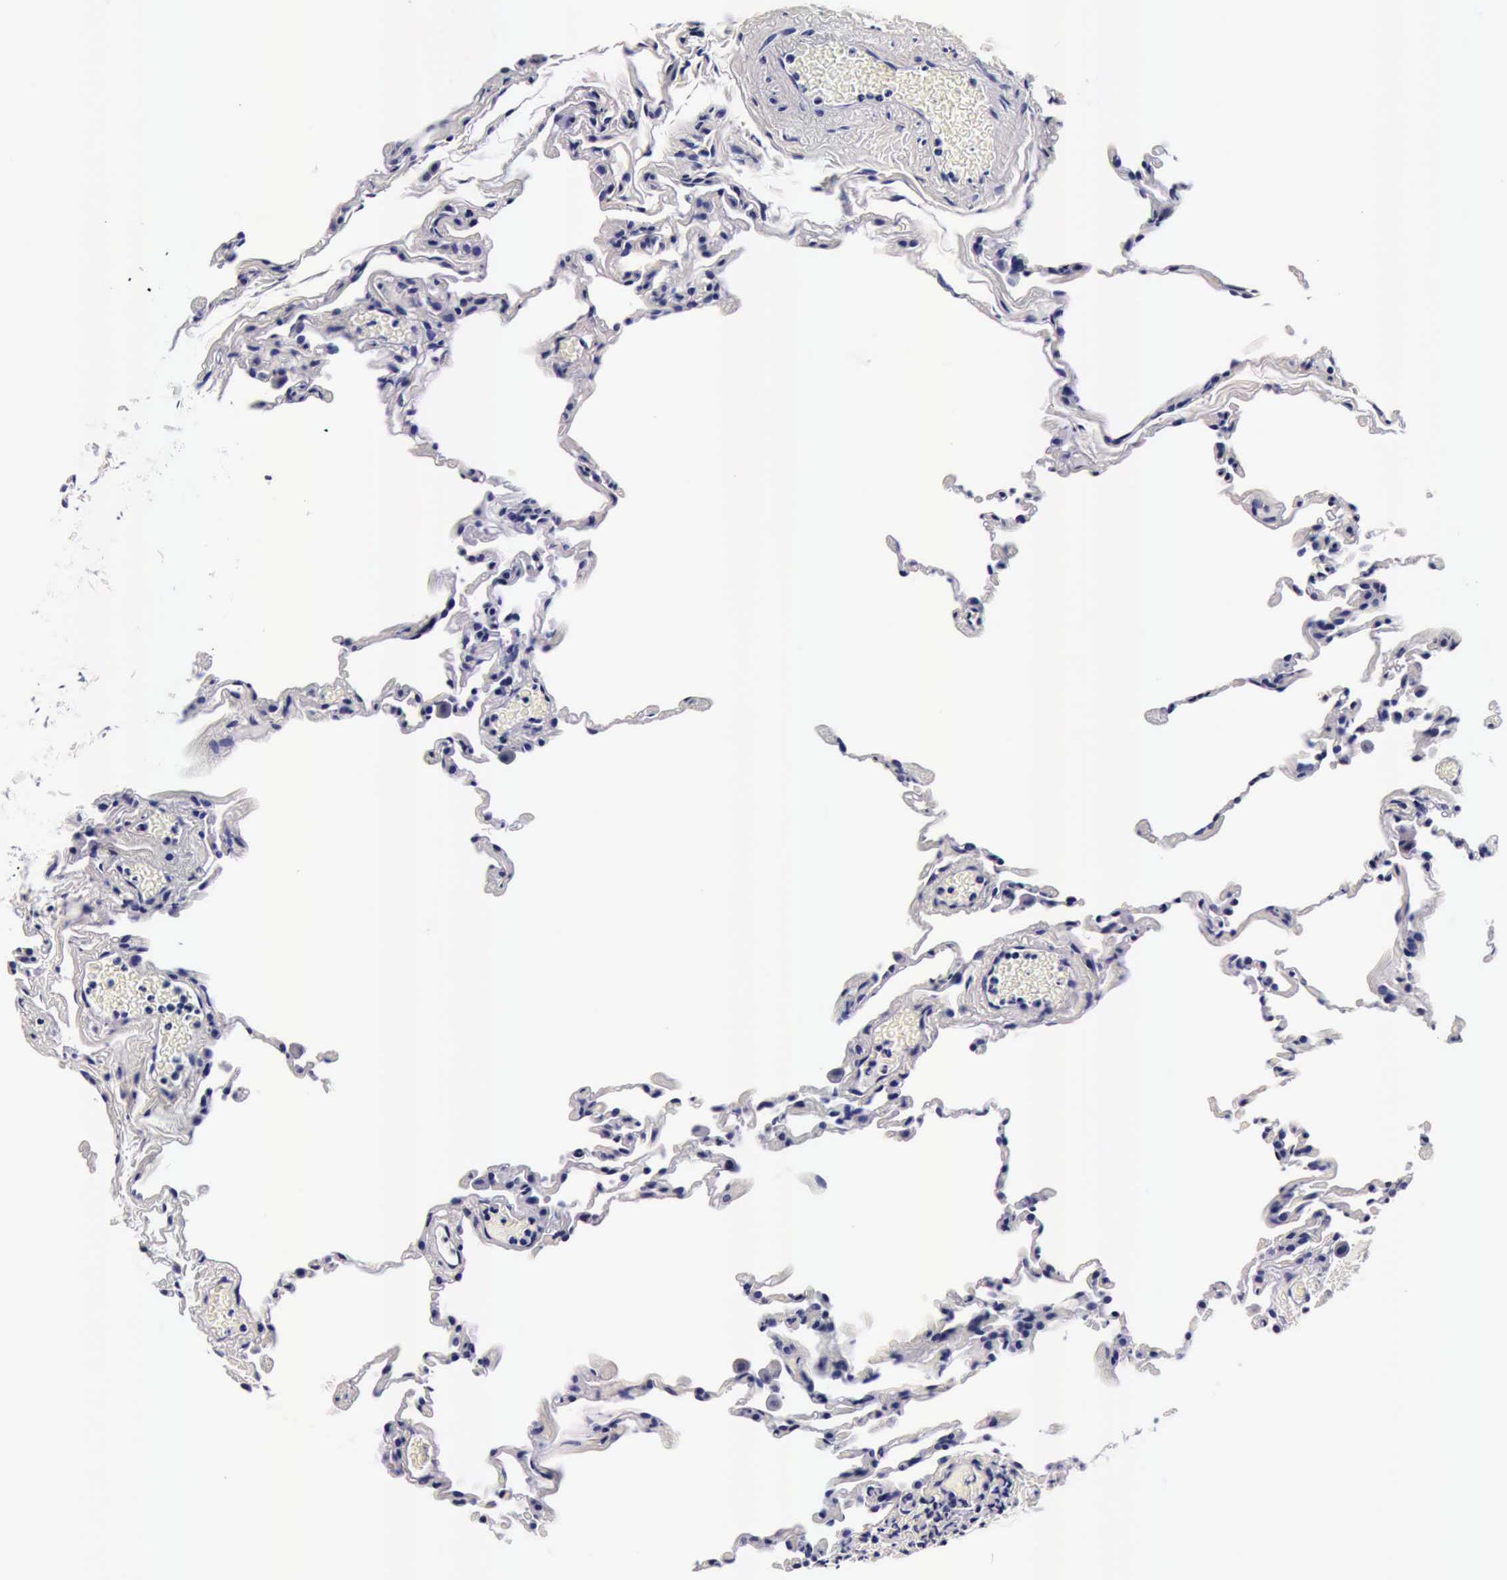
{"staining": {"intensity": "negative", "quantity": "none", "location": "none"}, "tissue": "lung", "cell_type": "Alveolar cells", "image_type": "normal", "snomed": [{"axis": "morphology", "description": "Normal tissue, NOS"}, {"axis": "topography", "description": "Lung"}], "caption": "Protein analysis of unremarkable lung reveals no significant expression in alveolar cells.", "gene": "IAPP", "patient": {"sex": "female", "age": 61}}